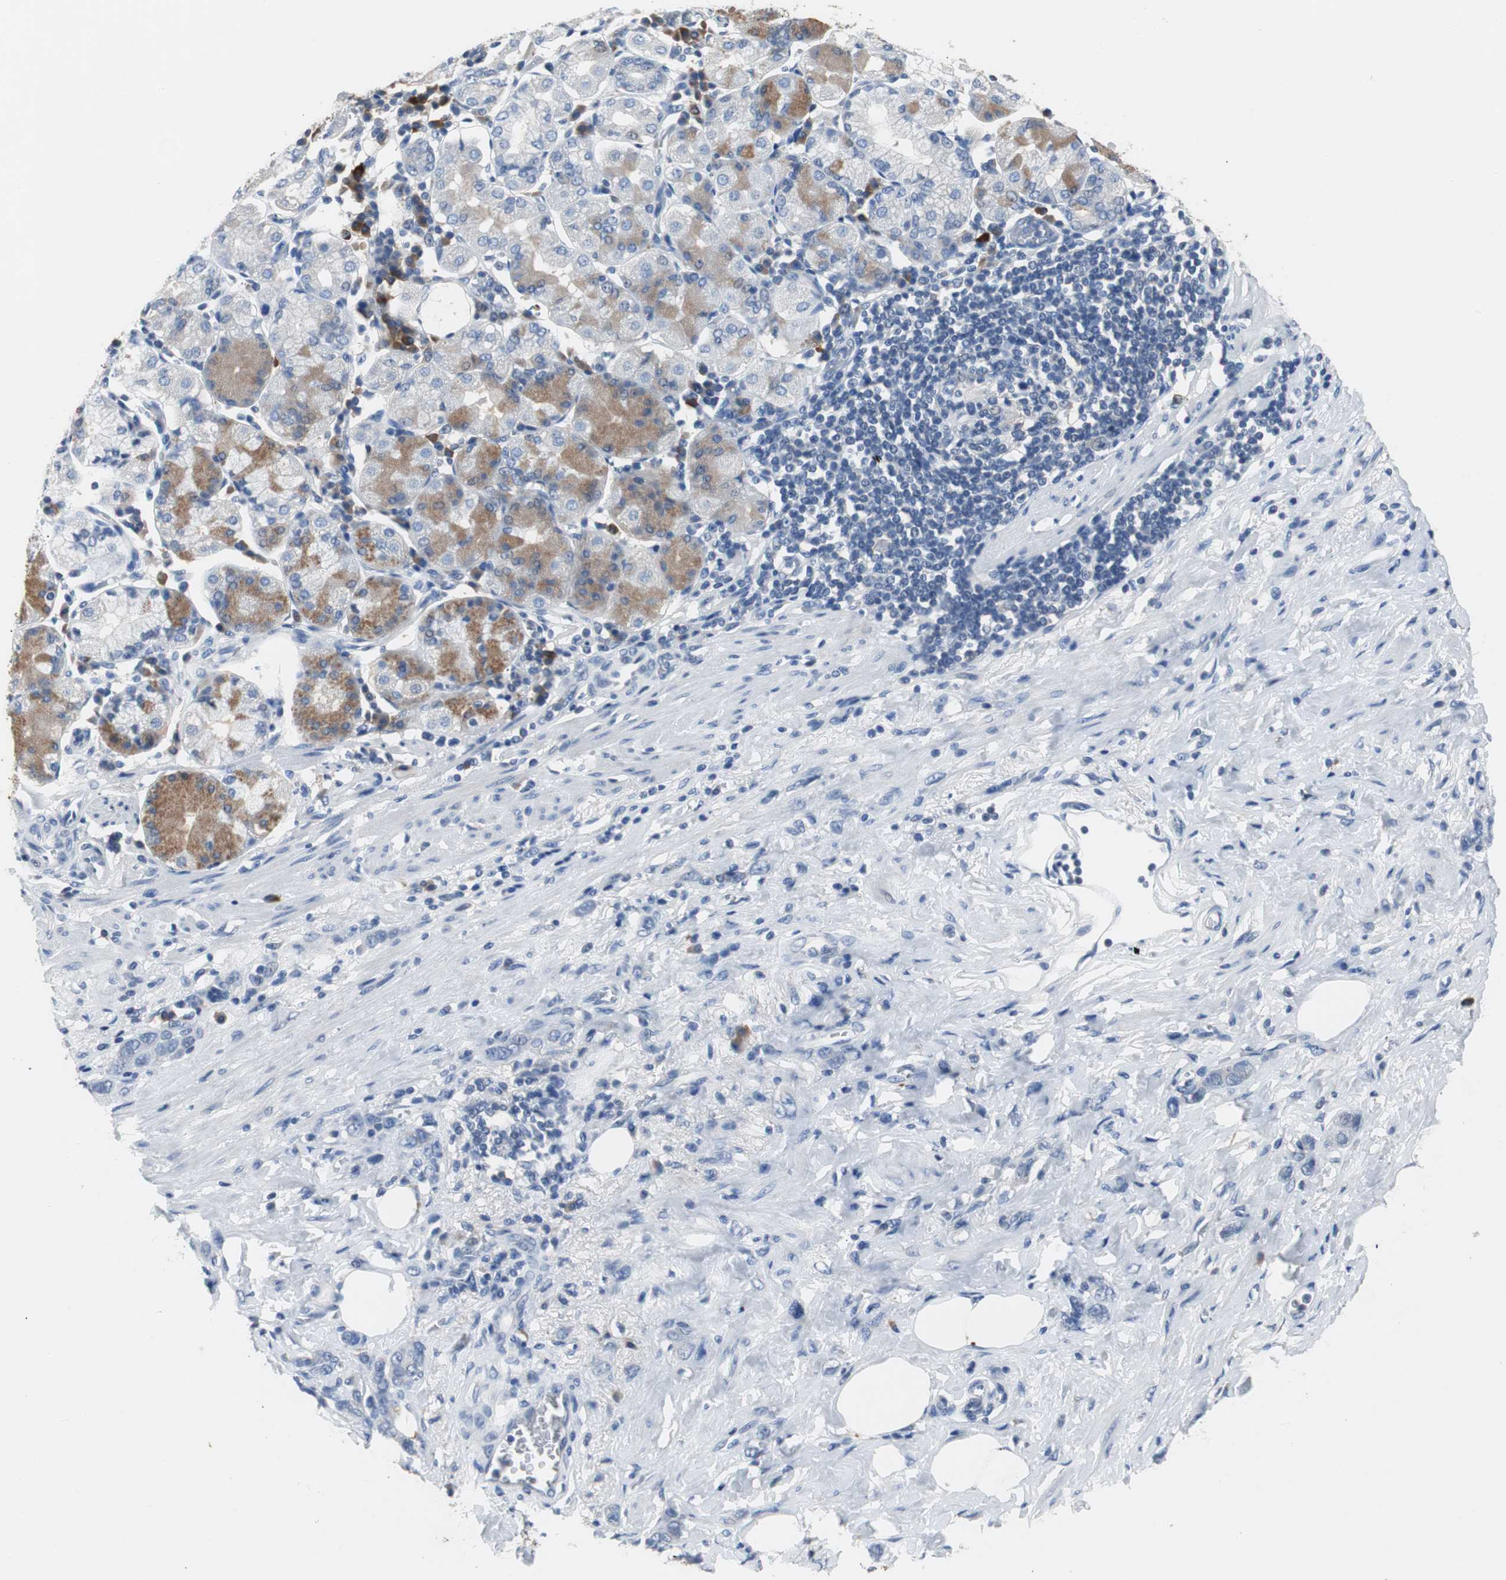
{"staining": {"intensity": "negative", "quantity": "none", "location": "none"}, "tissue": "stomach cancer", "cell_type": "Tumor cells", "image_type": "cancer", "snomed": [{"axis": "morphology", "description": "Adenocarcinoma, NOS"}, {"axis": "topography", "description": "Stomach"}], "caption": "Immunohistochemistry micrograph of human adenocarcinoma (stomach) stained for a protein (brown), which demonstrates no positivity in tumor cells. (DAB (3,3'-diaminobenzidine) IHC, high magnification).", "gene": "PI15", "patient": {"sex": "male", "age": 82}}